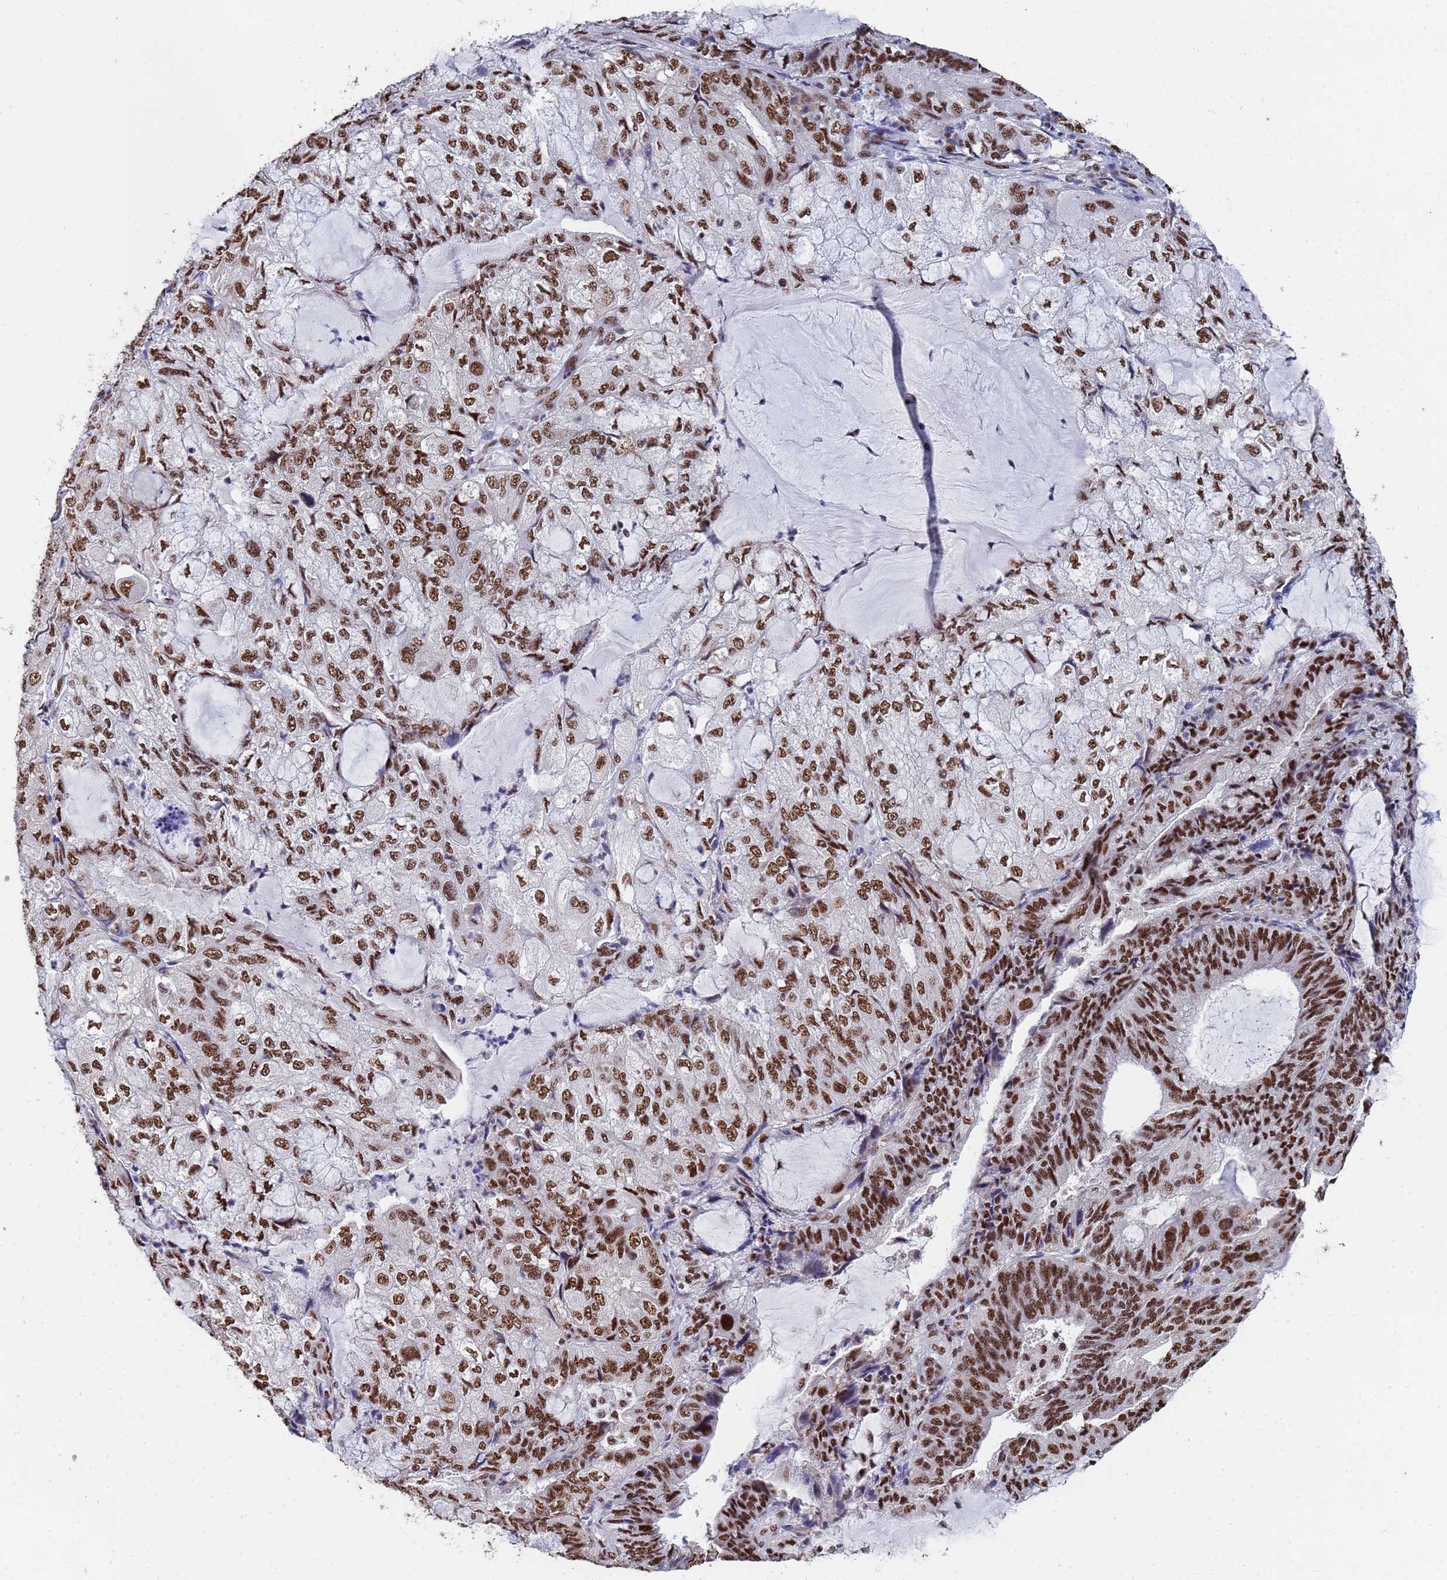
{"staining": {"intensity": "strong", "quantity": ">75%", "location": "nuclear"}, "tissue": "endometrial cancer", "cell_type": "Tumor cells", "image_type": "cancer", "snomed": [{"axis": "morphology", "description": "Adenocarcinoma, NOS"}, {"axis": "topography", "description": "Endometrium"}], "caption": "This photomicrograph demonstrates IHC staining of human adenocarcinoma (endometrial), with high strong nuclear staining in approximately >75% of tumor cells.", "gene": "SF3B2", "patient": {"sex": "female", "age": 81}}